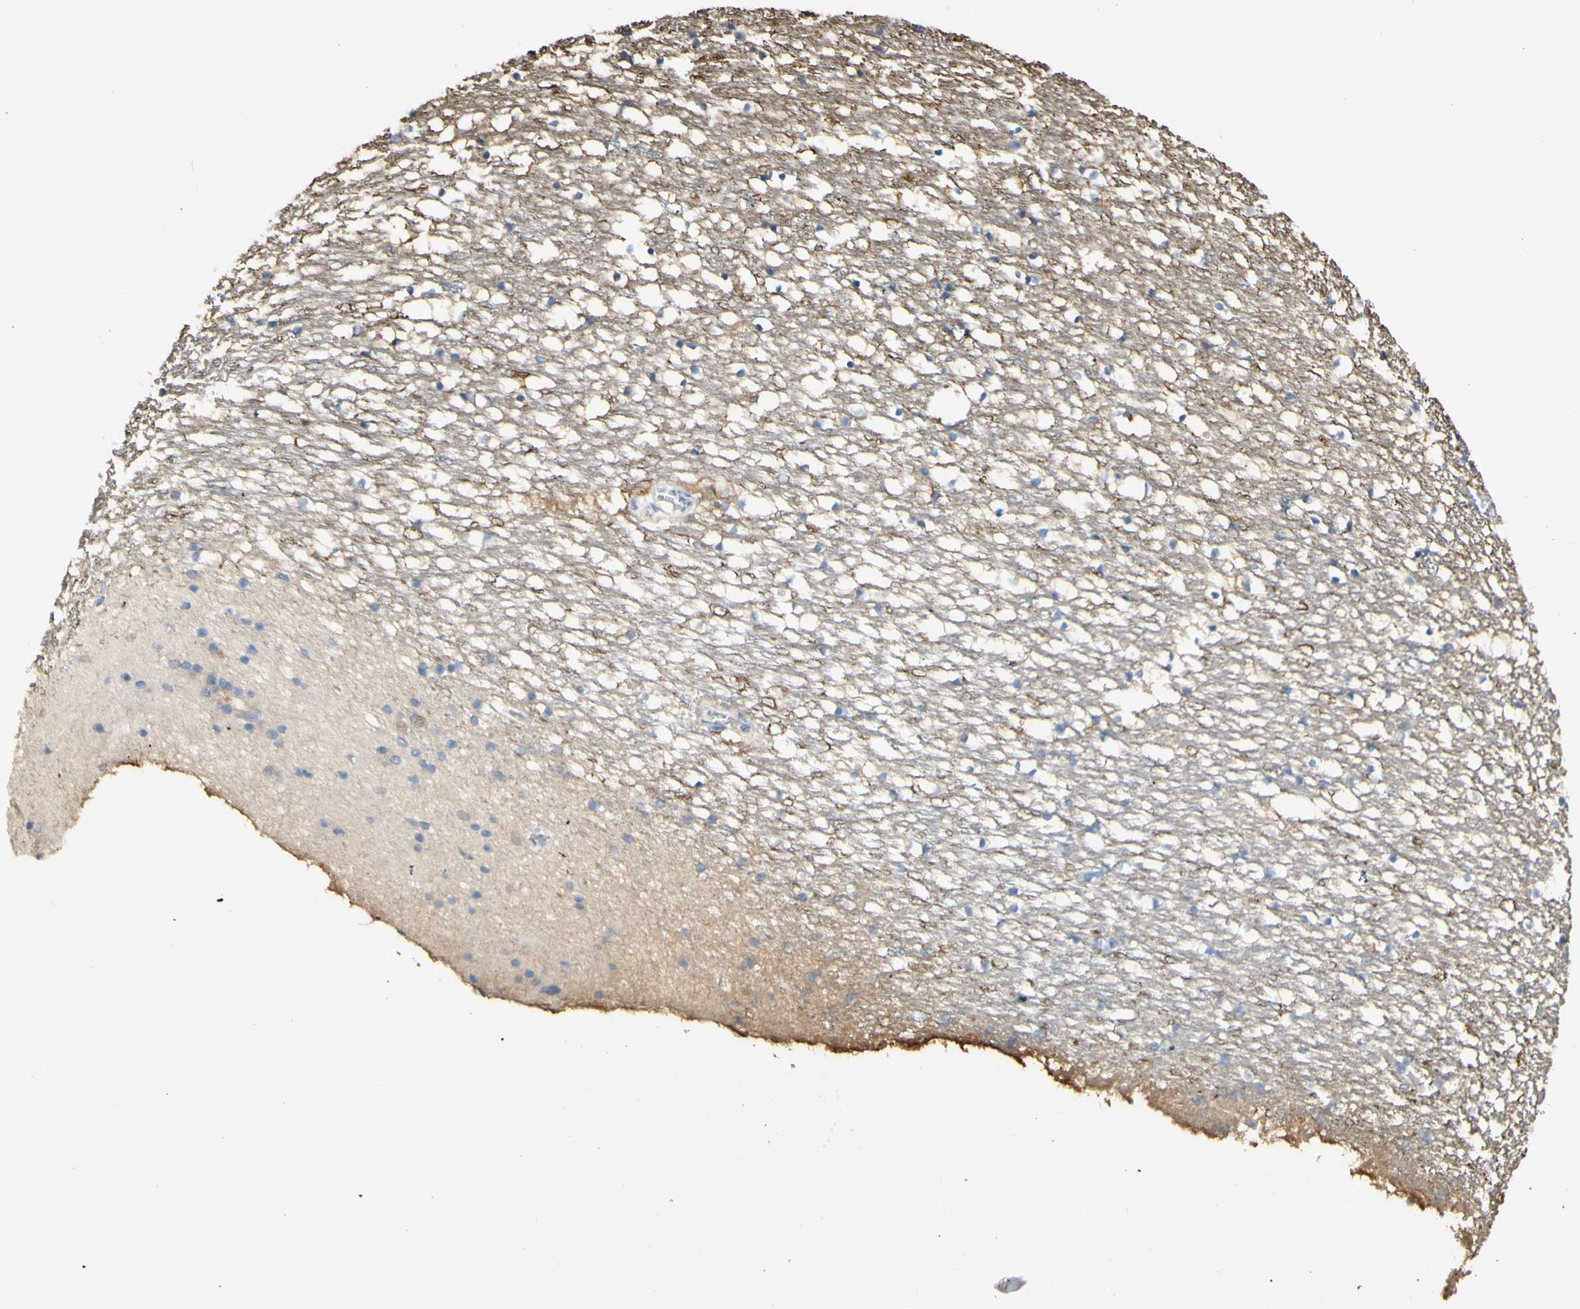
{"staining": {"intensity": "weak", "quantity": "<25%", "location": "cytoplasmic/membranous"}, "tissue": "caudate", "cell_type": "Glial cells", "image_type": "normal", "snomed": [{"axis": "morphology", "description": "Normal tissue, NOS"}, {"axis": "topography", "description": "Lateral ventricle wall"}], "caption": "Immunohistochemistry of benign caudate reveals no expression in glial cells. (DAB (3,3'-diaminobenzidine) IHC visualized using brightfield microscopy, high magnification).", "gene": "TSPAN1", "patient": {"sex": "male", "age": 45}}